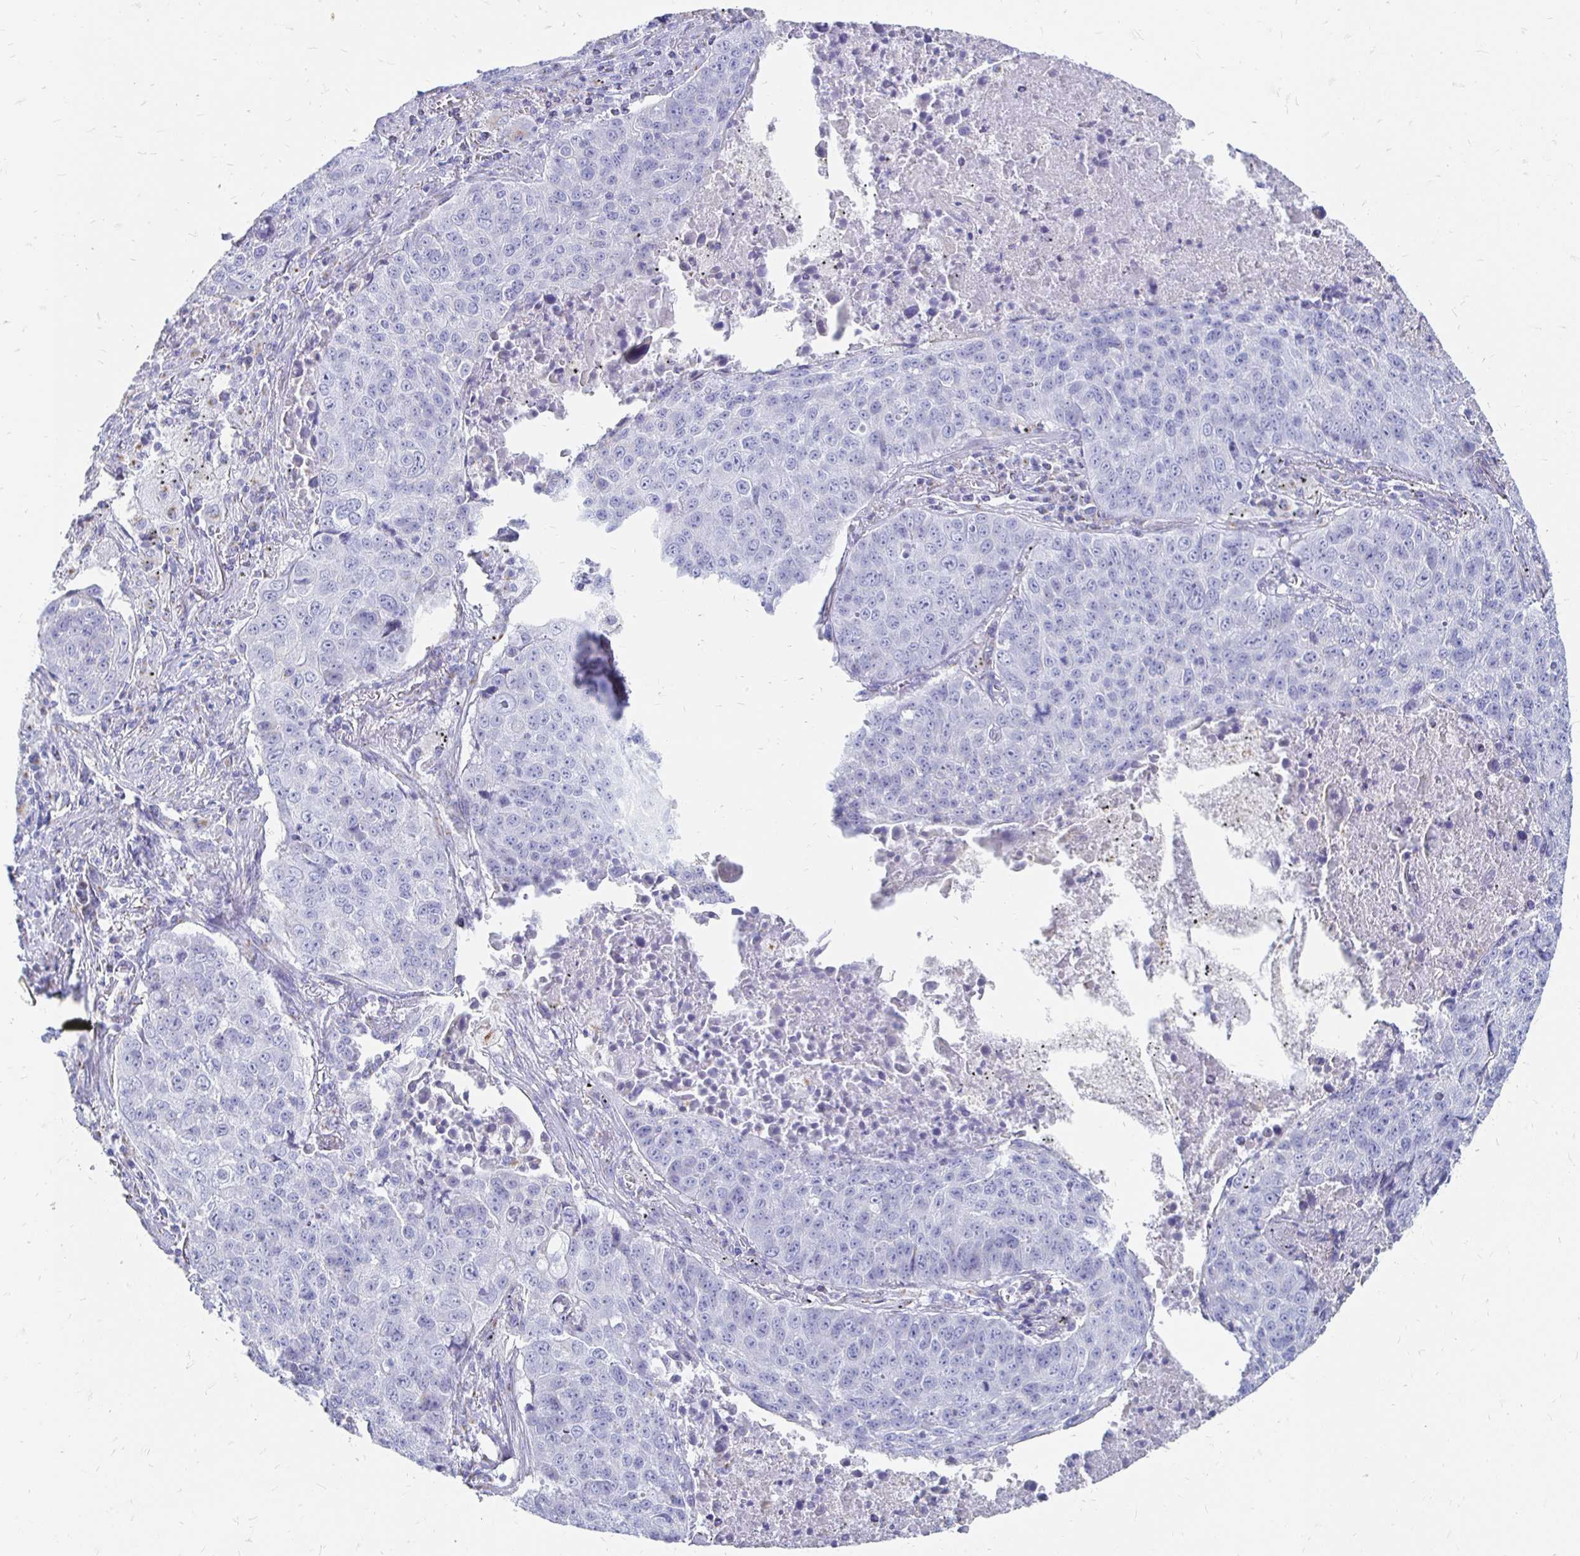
{"staining": {"intensity": "negative", "quantity": "none", "location": "none"}, "tissue": "lung cancer", "cell_type": "Tumor cells", "image_type": "cancer", "snomed": [{"axis": "morphology", "description": "Normal morphology"}, {"axis": "morphology", "description": "Aneuploidy"}, {"axis": "morphology", "description": "Squamous cell carcinoma, NOS"}, {"axis": "topography", "description": "Lymph node"}, {"axis": "topography", "description": "Lung"}], "caption": "IHC image of lung aneuploidy stained for a protein (brown), which displays no staining in tumor cells.", "gene": "PAGE4", "patient": {"sex": "female", "age": 76}}